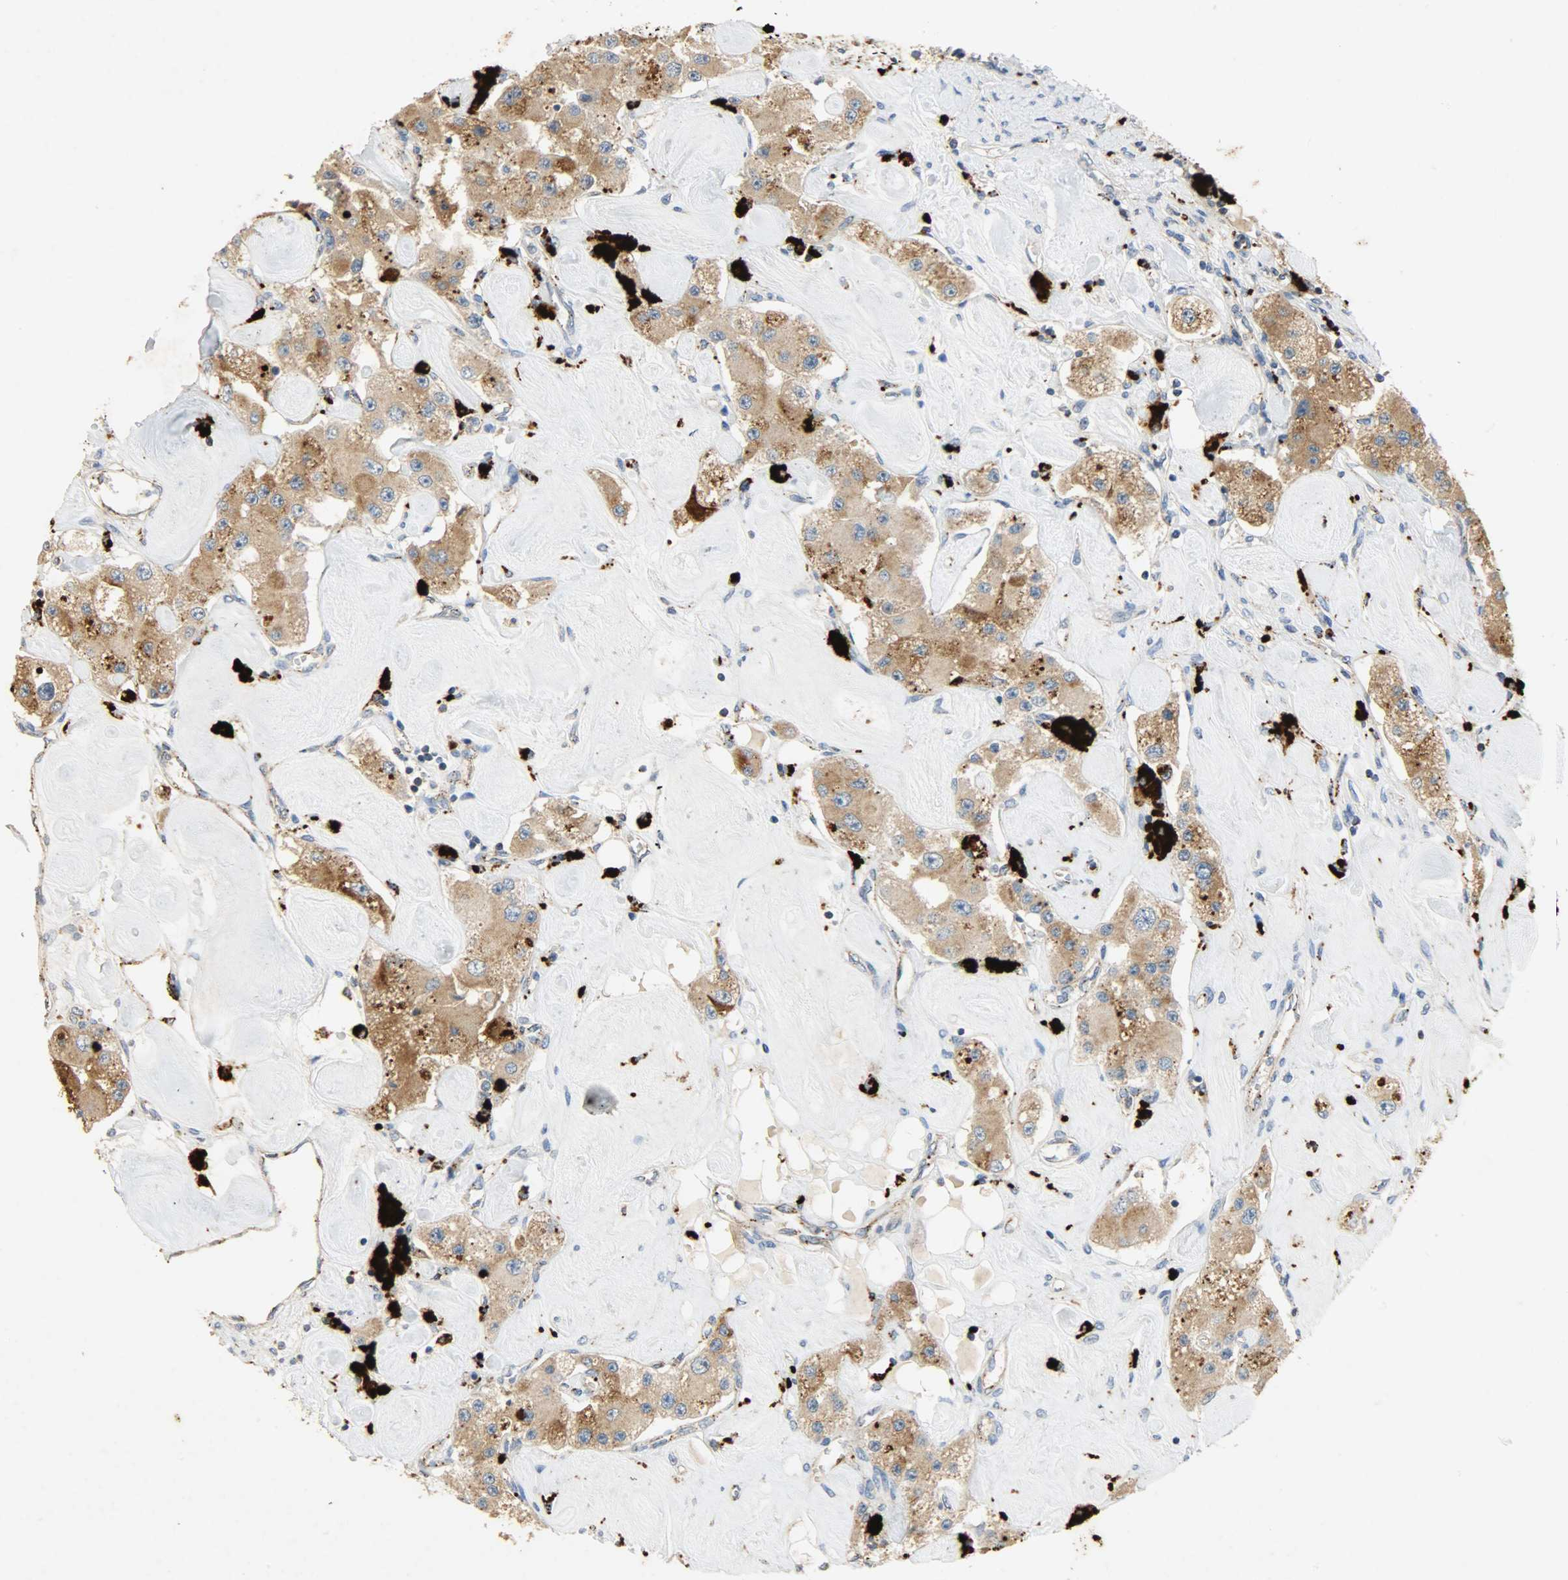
{"staining": {"intensity": "weak", "quantity": ">75%", "location": "cytoplasmic/membranous"}, "tissue": "carcinoid", "cell_type": "Tumor cells", "image_type": "cancer", "snomed": [{"axis": "morphology", "description": "Carcinoid, malignant, NOS"}, {"axis": "topography", "description": "Pancreas"}], "caption": "Tumor cells reveal low levels of weak cytoplasmic/membranous positivity in about >75% of cells in carcinoid (malignant).", "gene": "ASAH1", "patient": {"sex": "male", "age": 41}}